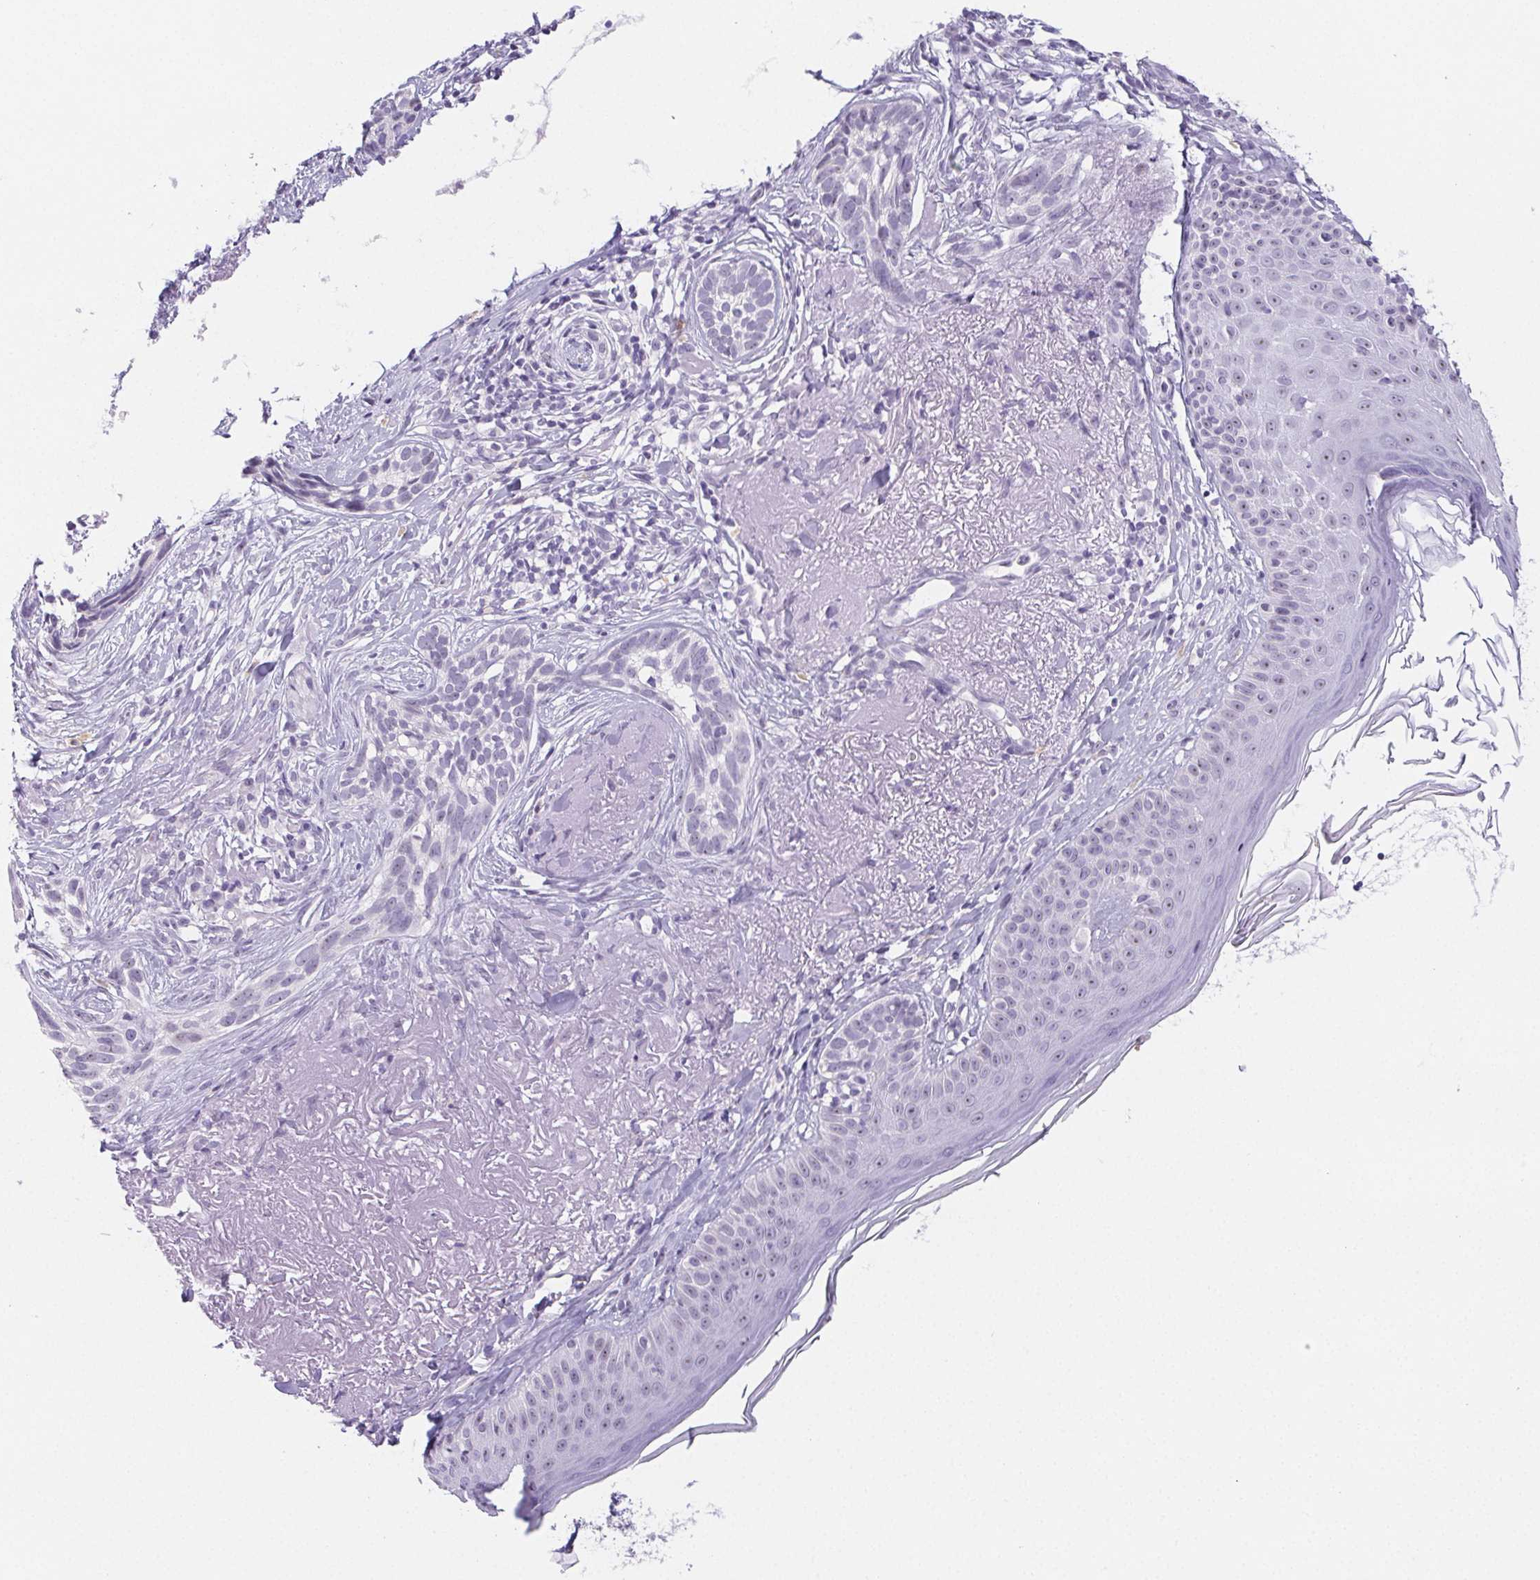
{"staining": {"intensity": "negative", "quantity": "none", "location": "none"}, "tissue": "skin cancer", "cell_type": "Tumor cells", "image_type": "cancer", "snomed": [{"axis": "morphology", "description": "Basal cell carcinoma"}, {"axis": "morphology", "description": "BCC, high aggressive"}, {"axis": "topography", "description": "Skin"}], "caption": "IHC micrograph of skin cancer stained for a protein (brown), which demonstrates no expression in tumor cells. Nuclei are stained in blue.", "gene": "ST8SIA3", "patient": {"sex": "female", "age": 86}}